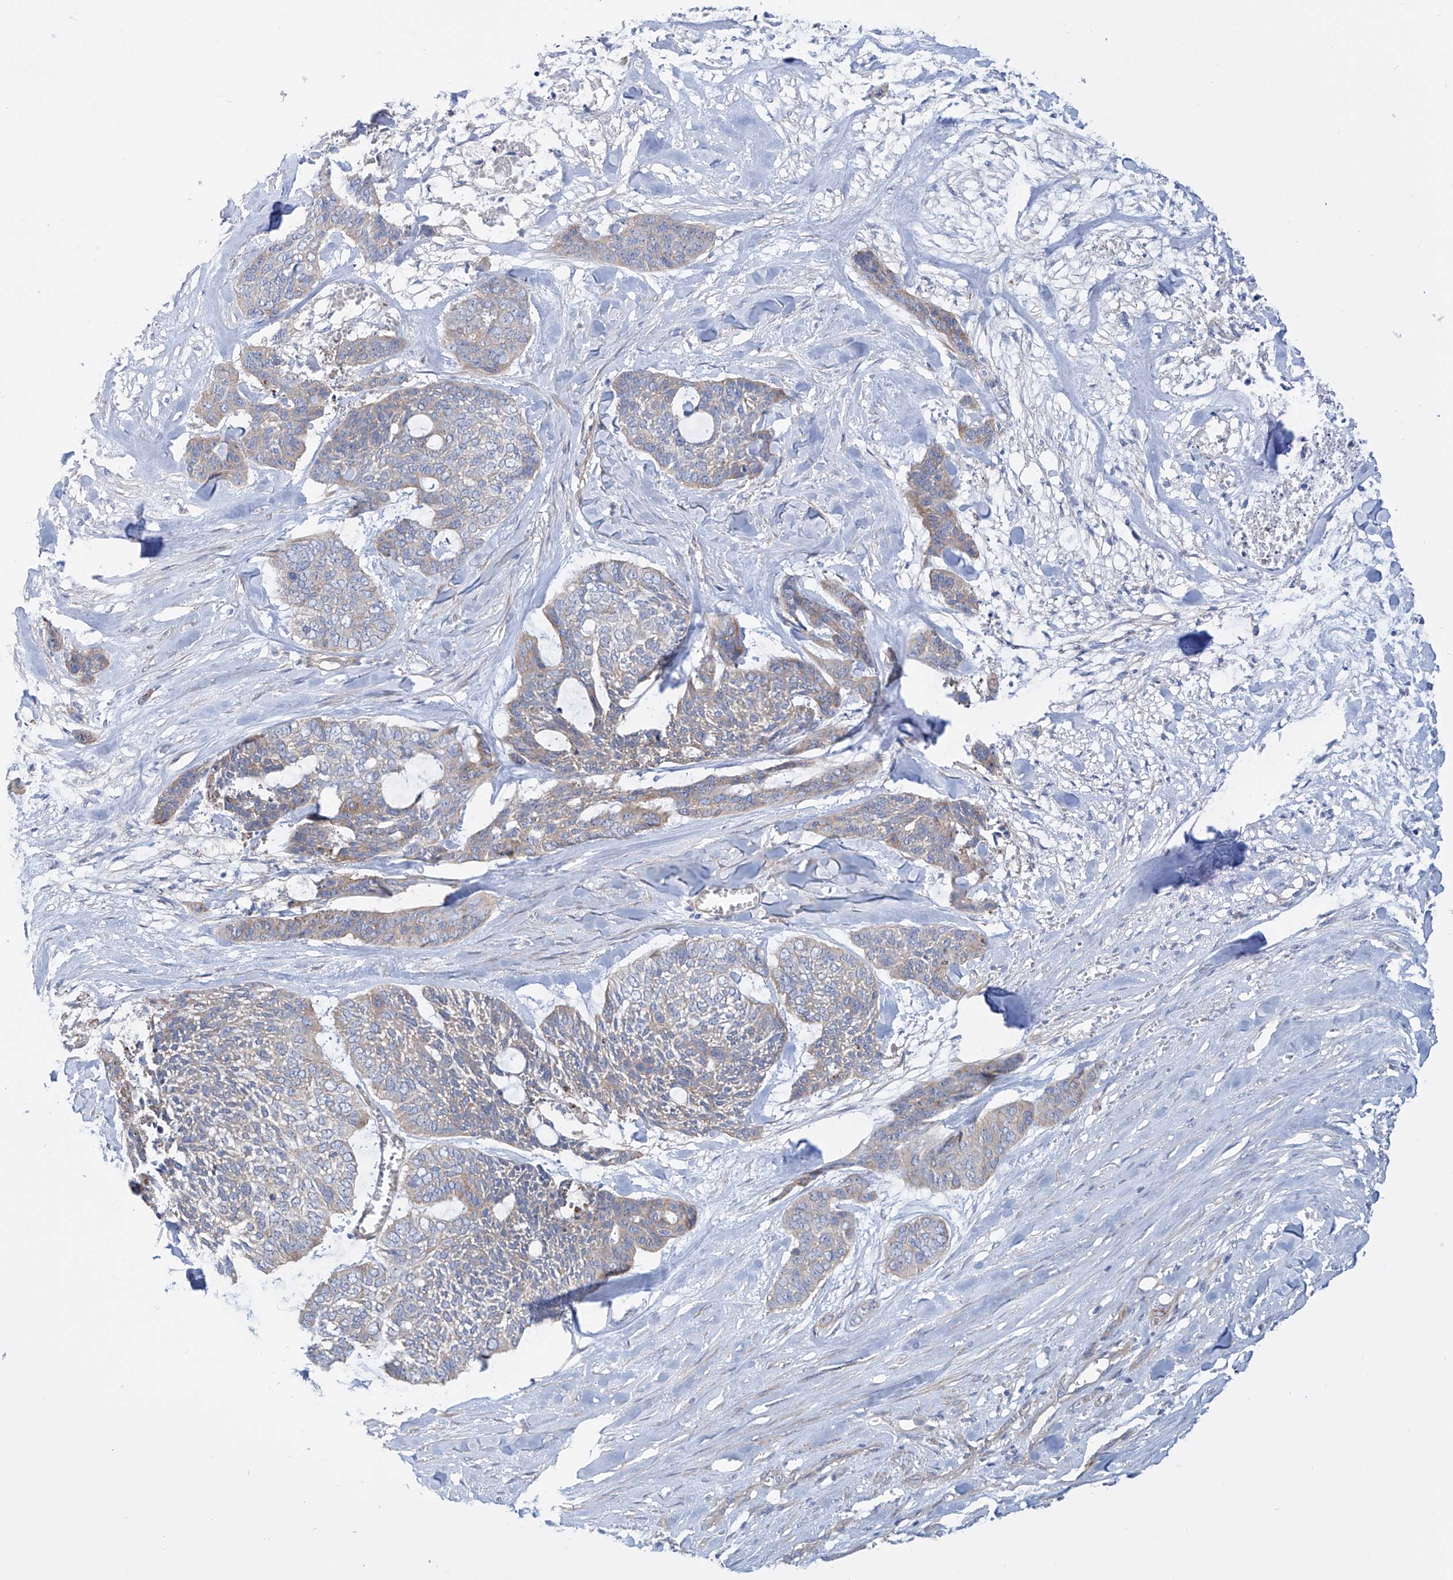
{"staining": {"intensity": "weak", "quantity": "25%-75%", "location": "cytoplasmic/membranous"}, "tissue": "skin cancer", "cell_type": "Tumor cells", "image_type": "cancer", "snomed": [{"axis": "morphology", "description": "Basal cell carcinoma"}, {"axis": "topography", "description": "Skin"}], "caption": "Brown immunohistochemical staining in skin cancer (basal cell carcinoma) exhibits weak cytoplasmic/membranous positivity in approximately 25%-75% of tumor cells.", "gene": "TMEM209", "patient": {"sex": "female", "age": 64}}